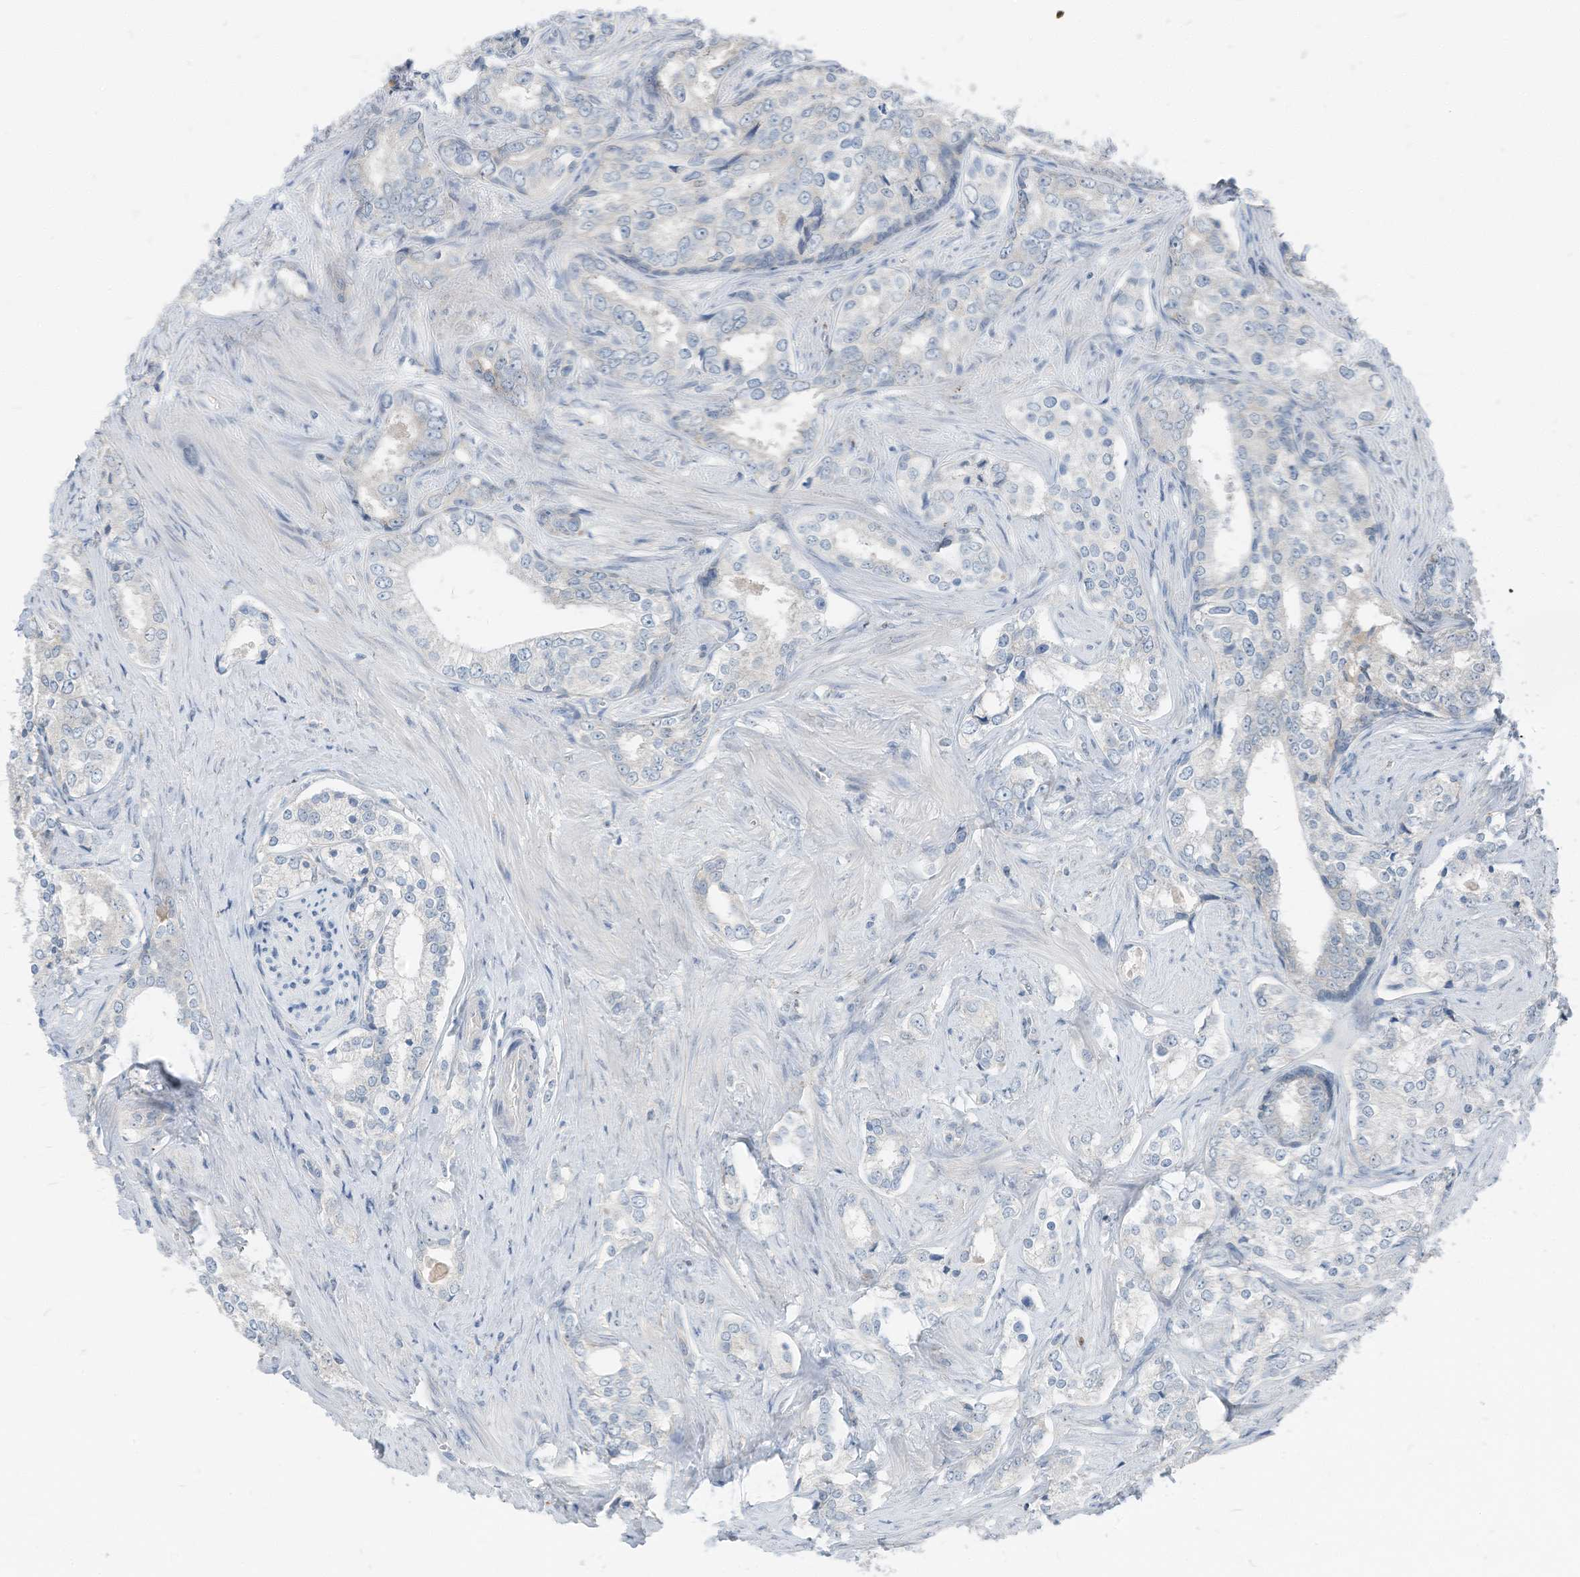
{"staining": {"intensity": "negative", "quantity": "none", "location": "none"}, "tissue": "prostate cancer", "cell_type": "Tumor cells", "image_type": "cancer", "snomed": [{"axis": "morphology", "description": "Adenocarcinoma, High grade"}, {"axis": "topography", "description": "Prostate"}], "caption": "Immunohistochemistry of prostate adenocarcinoma (high-grade) reveals no positivity in tumor cells.", "gene": "CHMP2B", "patient": {"sex": "male", "age": 66}}